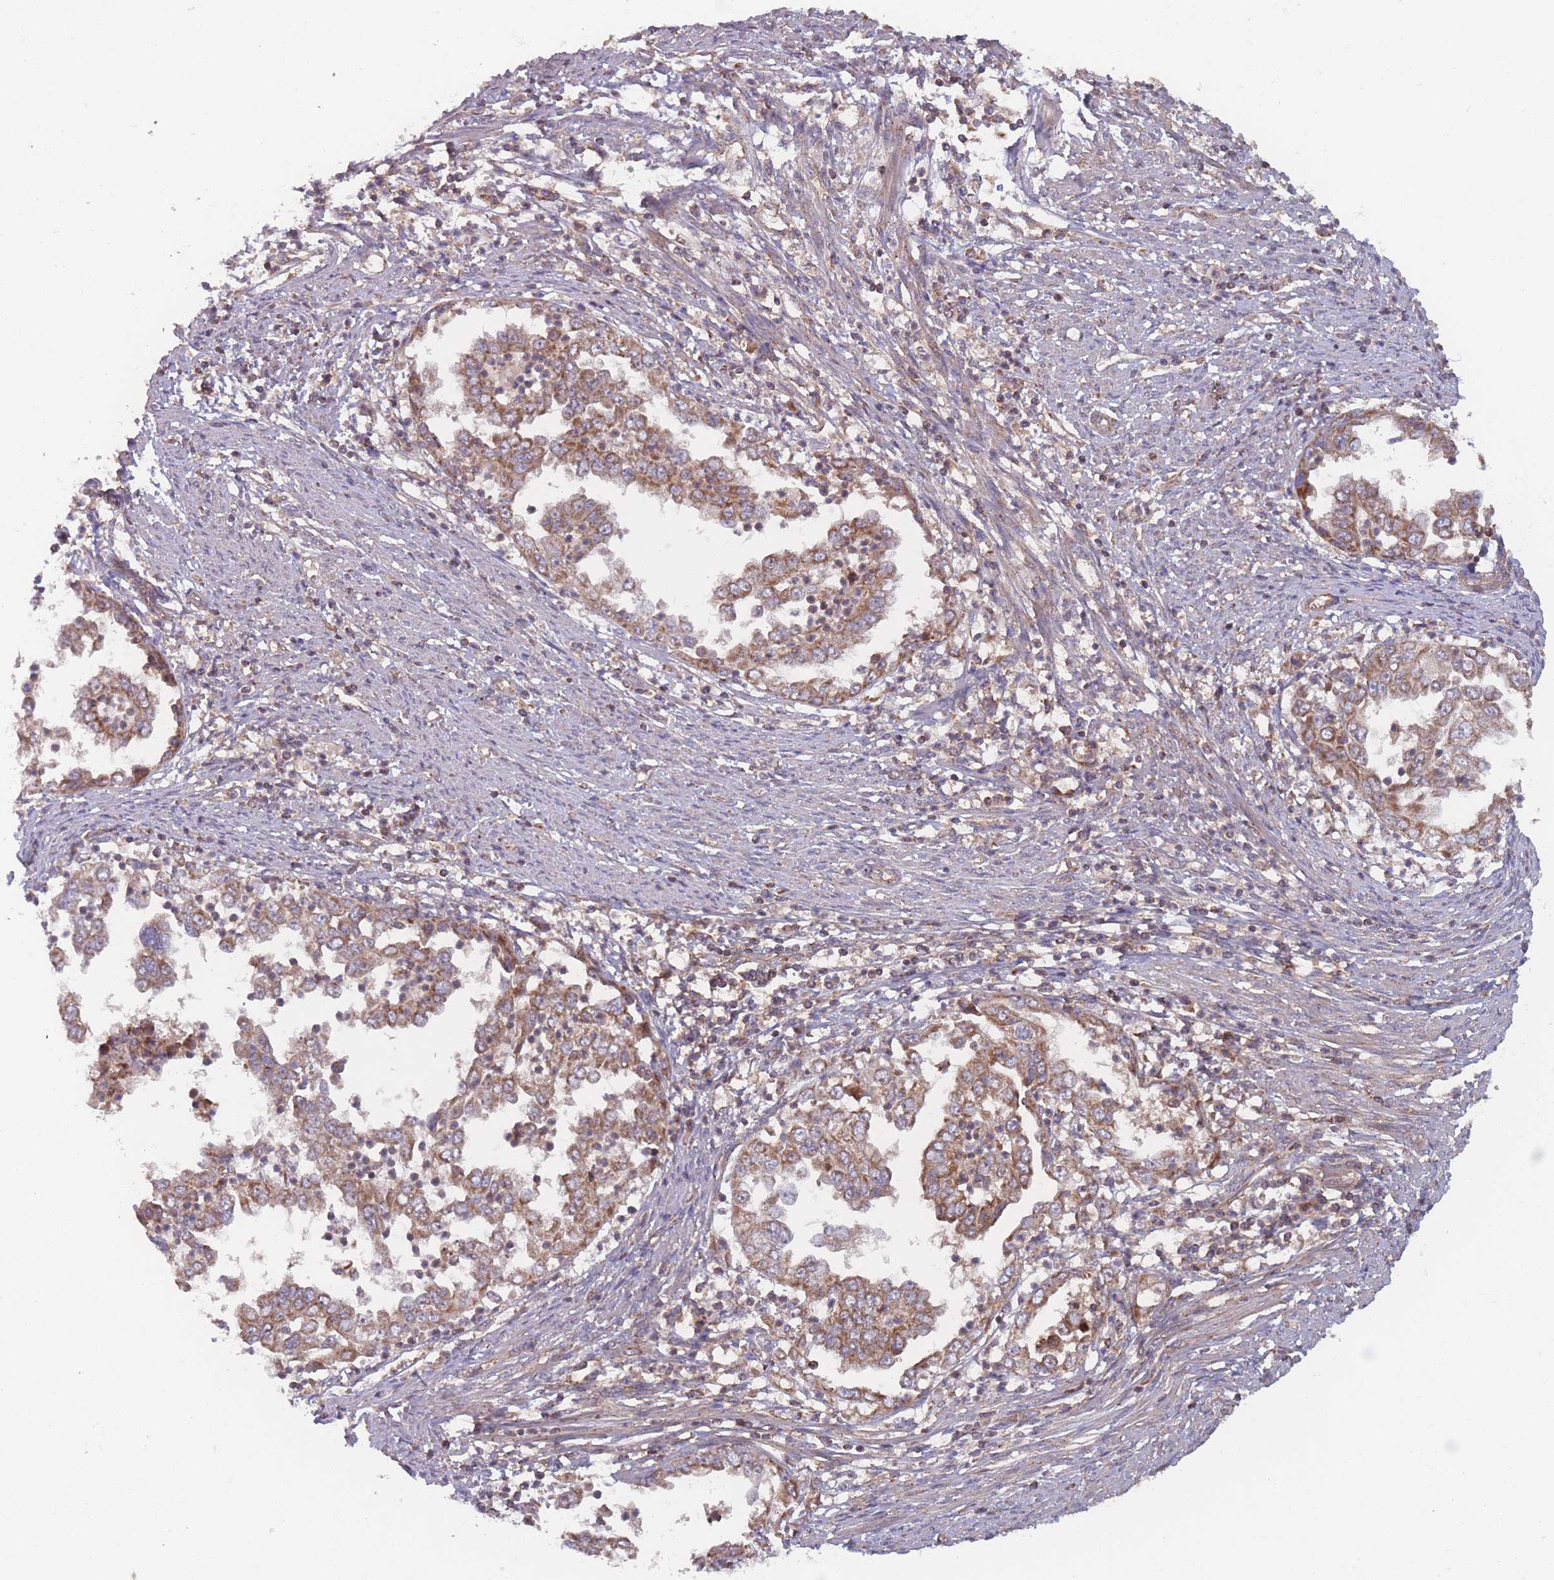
{"staining": {"intensity": "moderate", "quantity": ">75%", "location": "cytoplasmic/membranous"}, "tissue": "endometrial cancer", "cell_type": "Tumor cells", "image_type": "cancer", "snomed": [{"axis": "morphology", "description": "Adenocarcinoma, NOS"}, {"axis": "topography", "description": "Endometrium"}], "caption": "IHC photomicrograph of neoplastic tissue: human endometrial adenocarcinoma stained using IHC demonstrates medium levels of moderate protein expression localized specifically in the cytoplasmic/membranous of tumor cells, appearing as a cytoplasmic/membranous brown color.", "gene": "ATP5MG", "patient": {"sex": "female", "age": 85}}